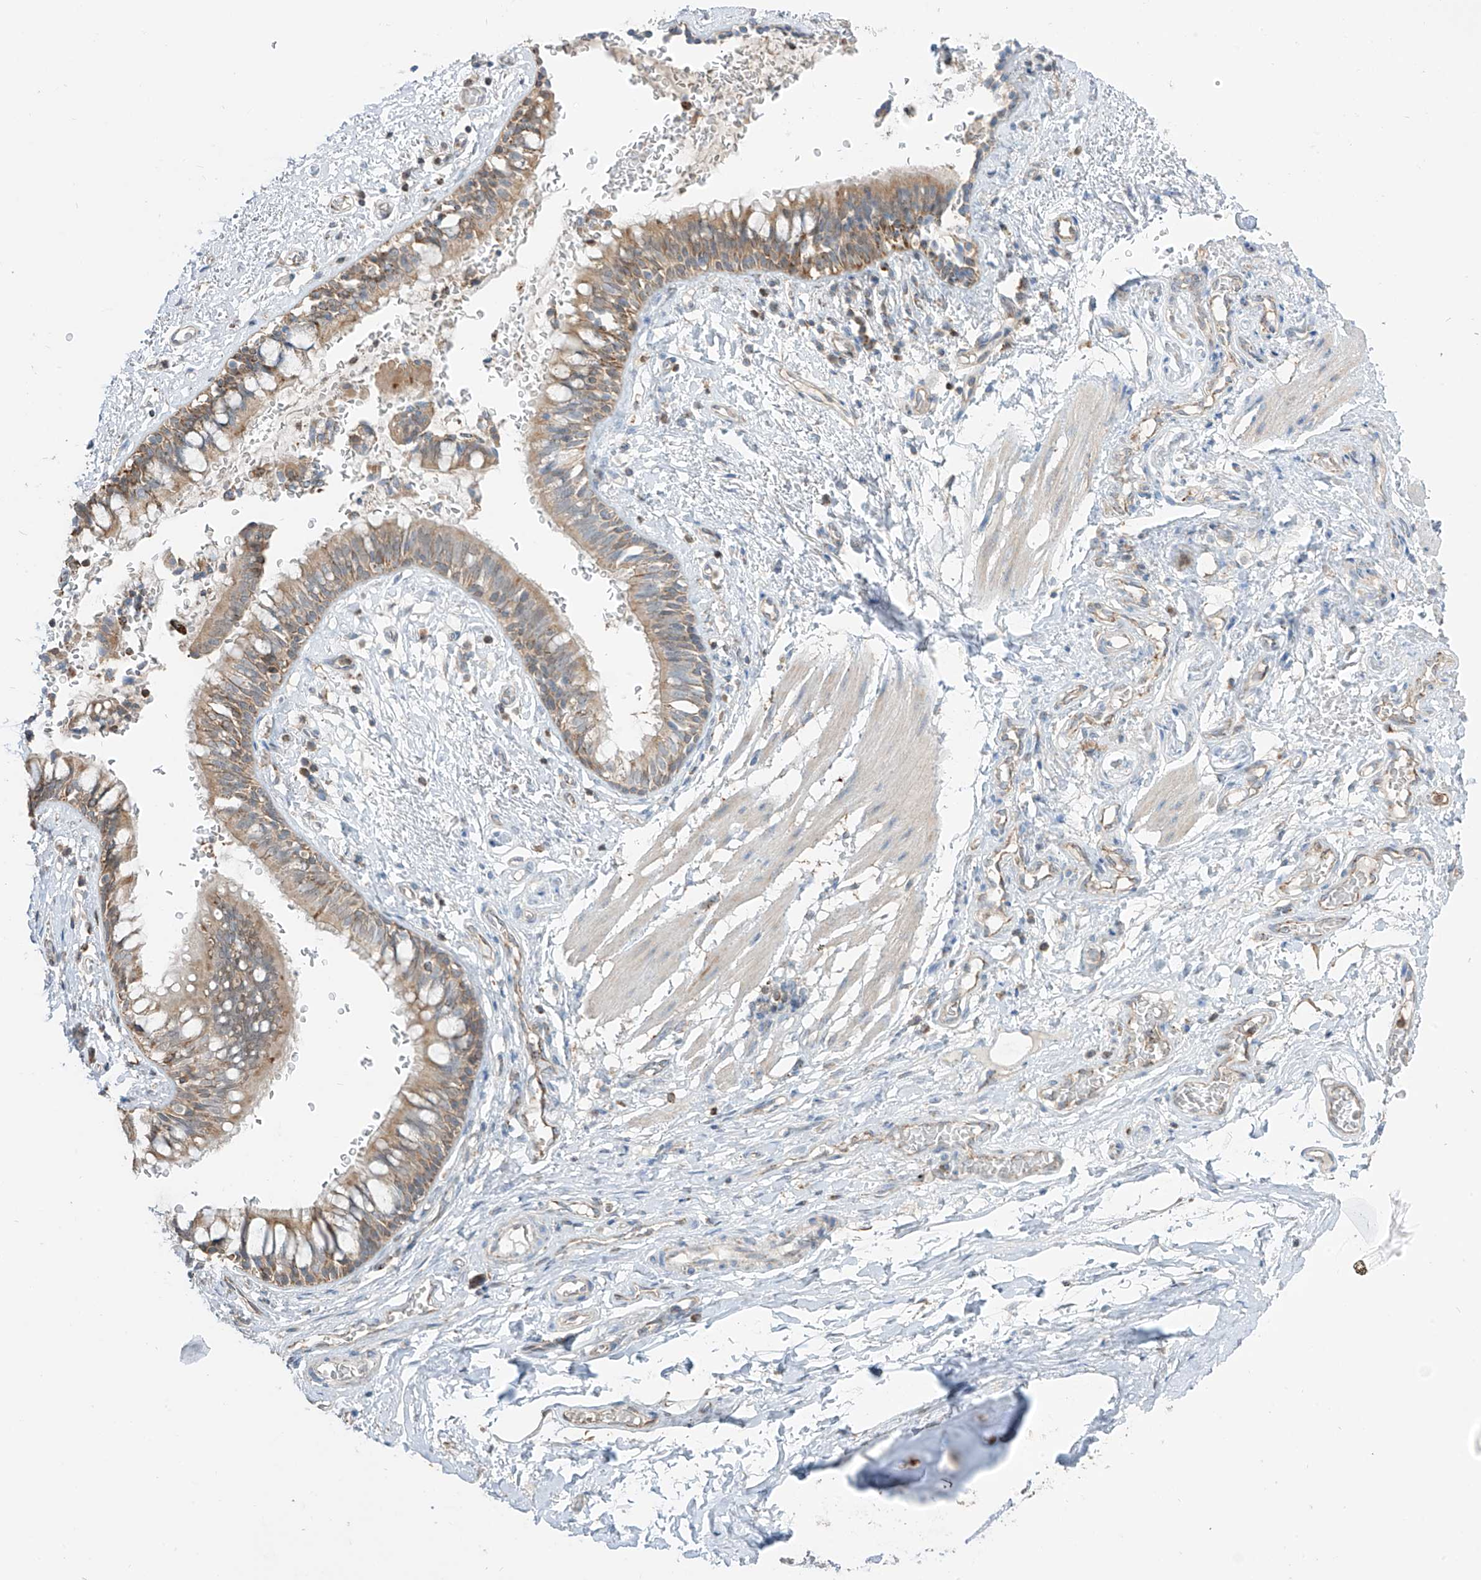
{"staining": {"intensity": "weak", "quantity": ">75%", "location": "cytoplasmic/membranous"}, "tissue": "bronchus", "cell_type": "Respiratory epithelial cells", "image_type": "normal", "snomed": [{"axis": "morphology", "description": "Normal tissue, NOS"}, {"axis": "topography", "description": "Cartilage tissue"}, {"axis": "topography", "description": "Bronchus"}], "caption": "The histopathology image shows immunohistochemical staining of unremarkable bronchus. There is weak cytoplasmic/membranous expression is present in about >75% of respiratory epithelial cells.", "gene": "ETHE1", "patient": {"sex": "female", "age": 36}}